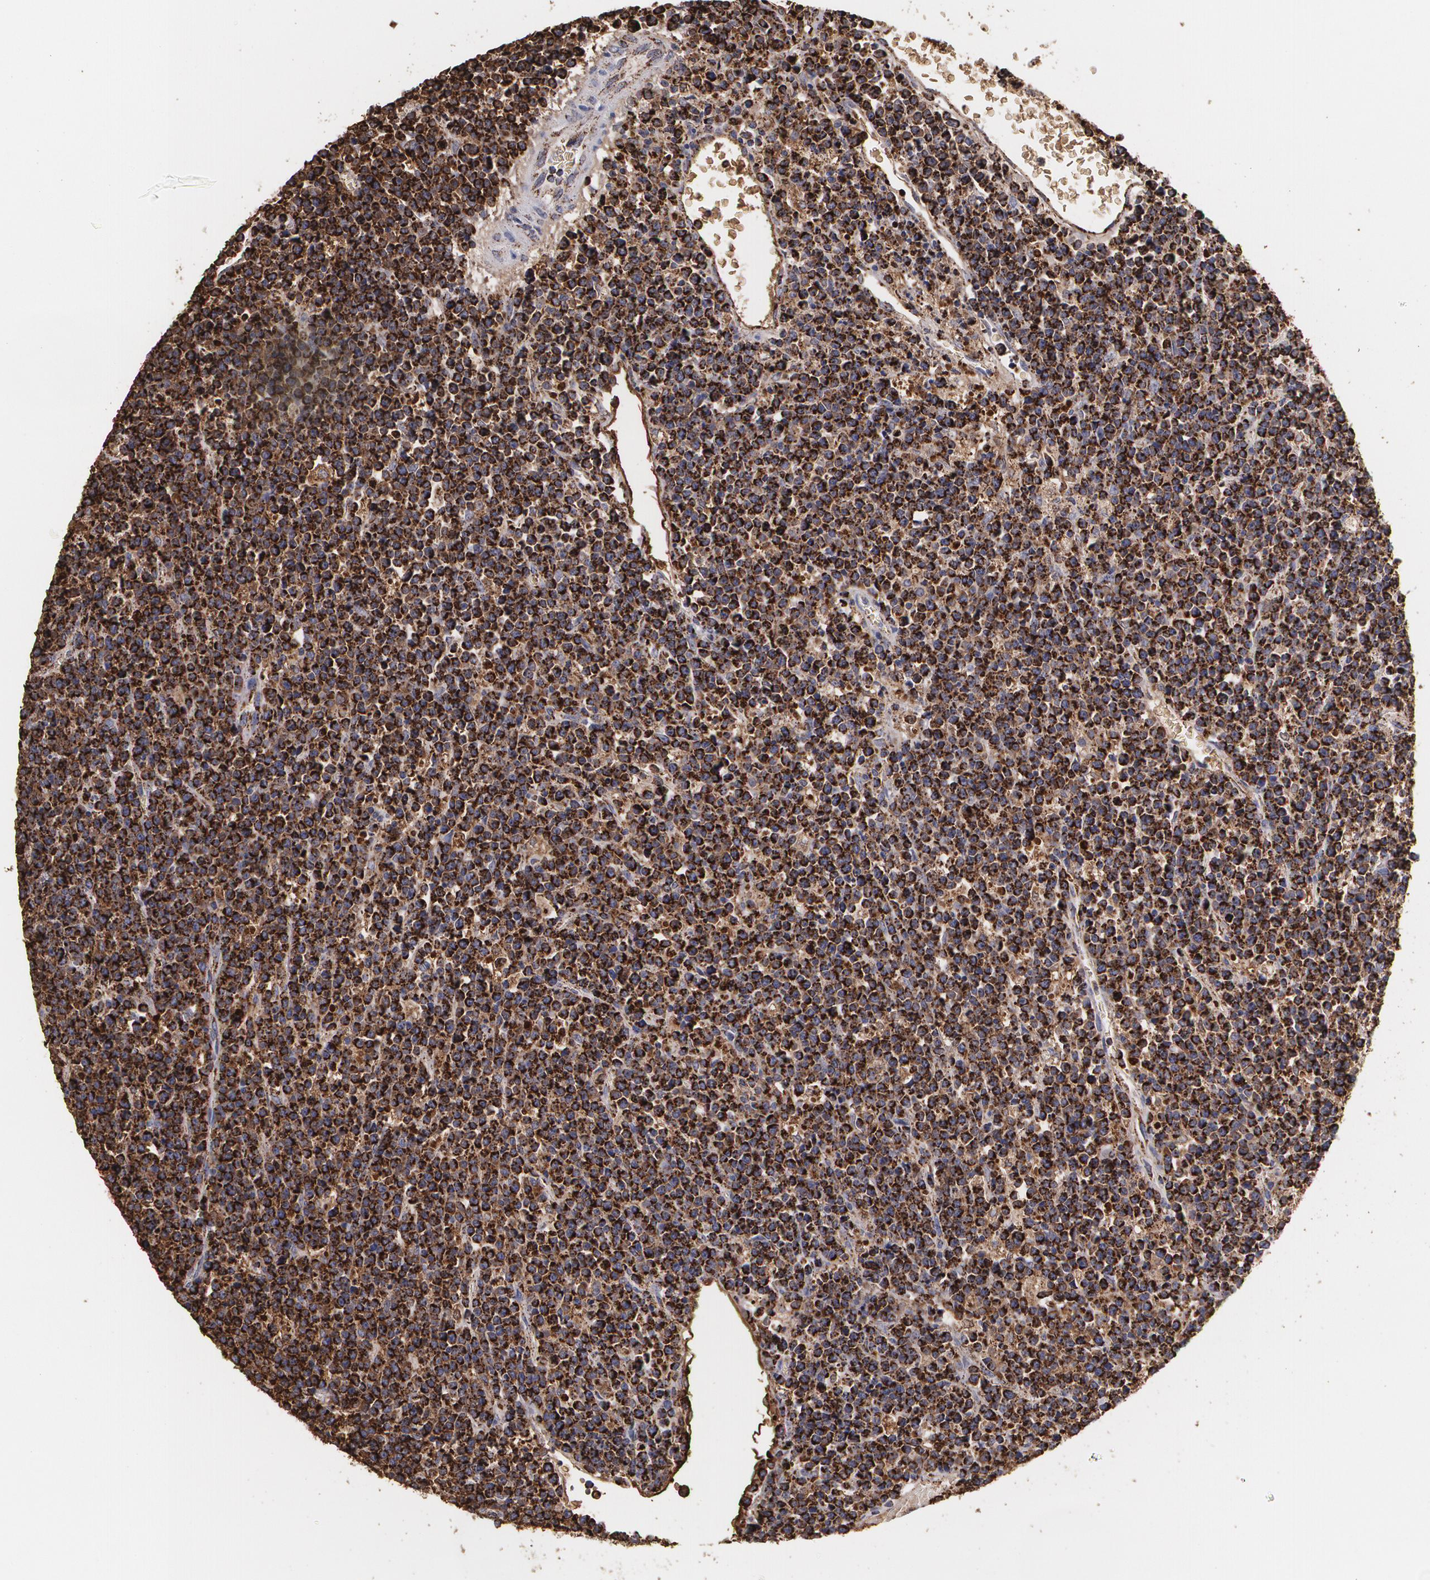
{"staining": {"intensity": "strong", "quantity": ">75%", "location": "cytoplasmic/membranous"}, "tissue": "lymphoma", "cell_type": "Tumor cells", "image_type": "cancer", "snomed": [{"axis": "morphology", "description": "Malignant lymphoma, non-Hodgkin's type, High grade"}, {"axis": "topography", "description": "Ovary"}], "caption": "Immunohistochemical staining of high-grade malignant lymphoma, non-Hodgkin's type displays high levels of strong cytoplasmic/membranous positivity in approximately >75% of tumor cells.", "gene": "HSPD1", "patient": {"sex": "female", "age": 56}}